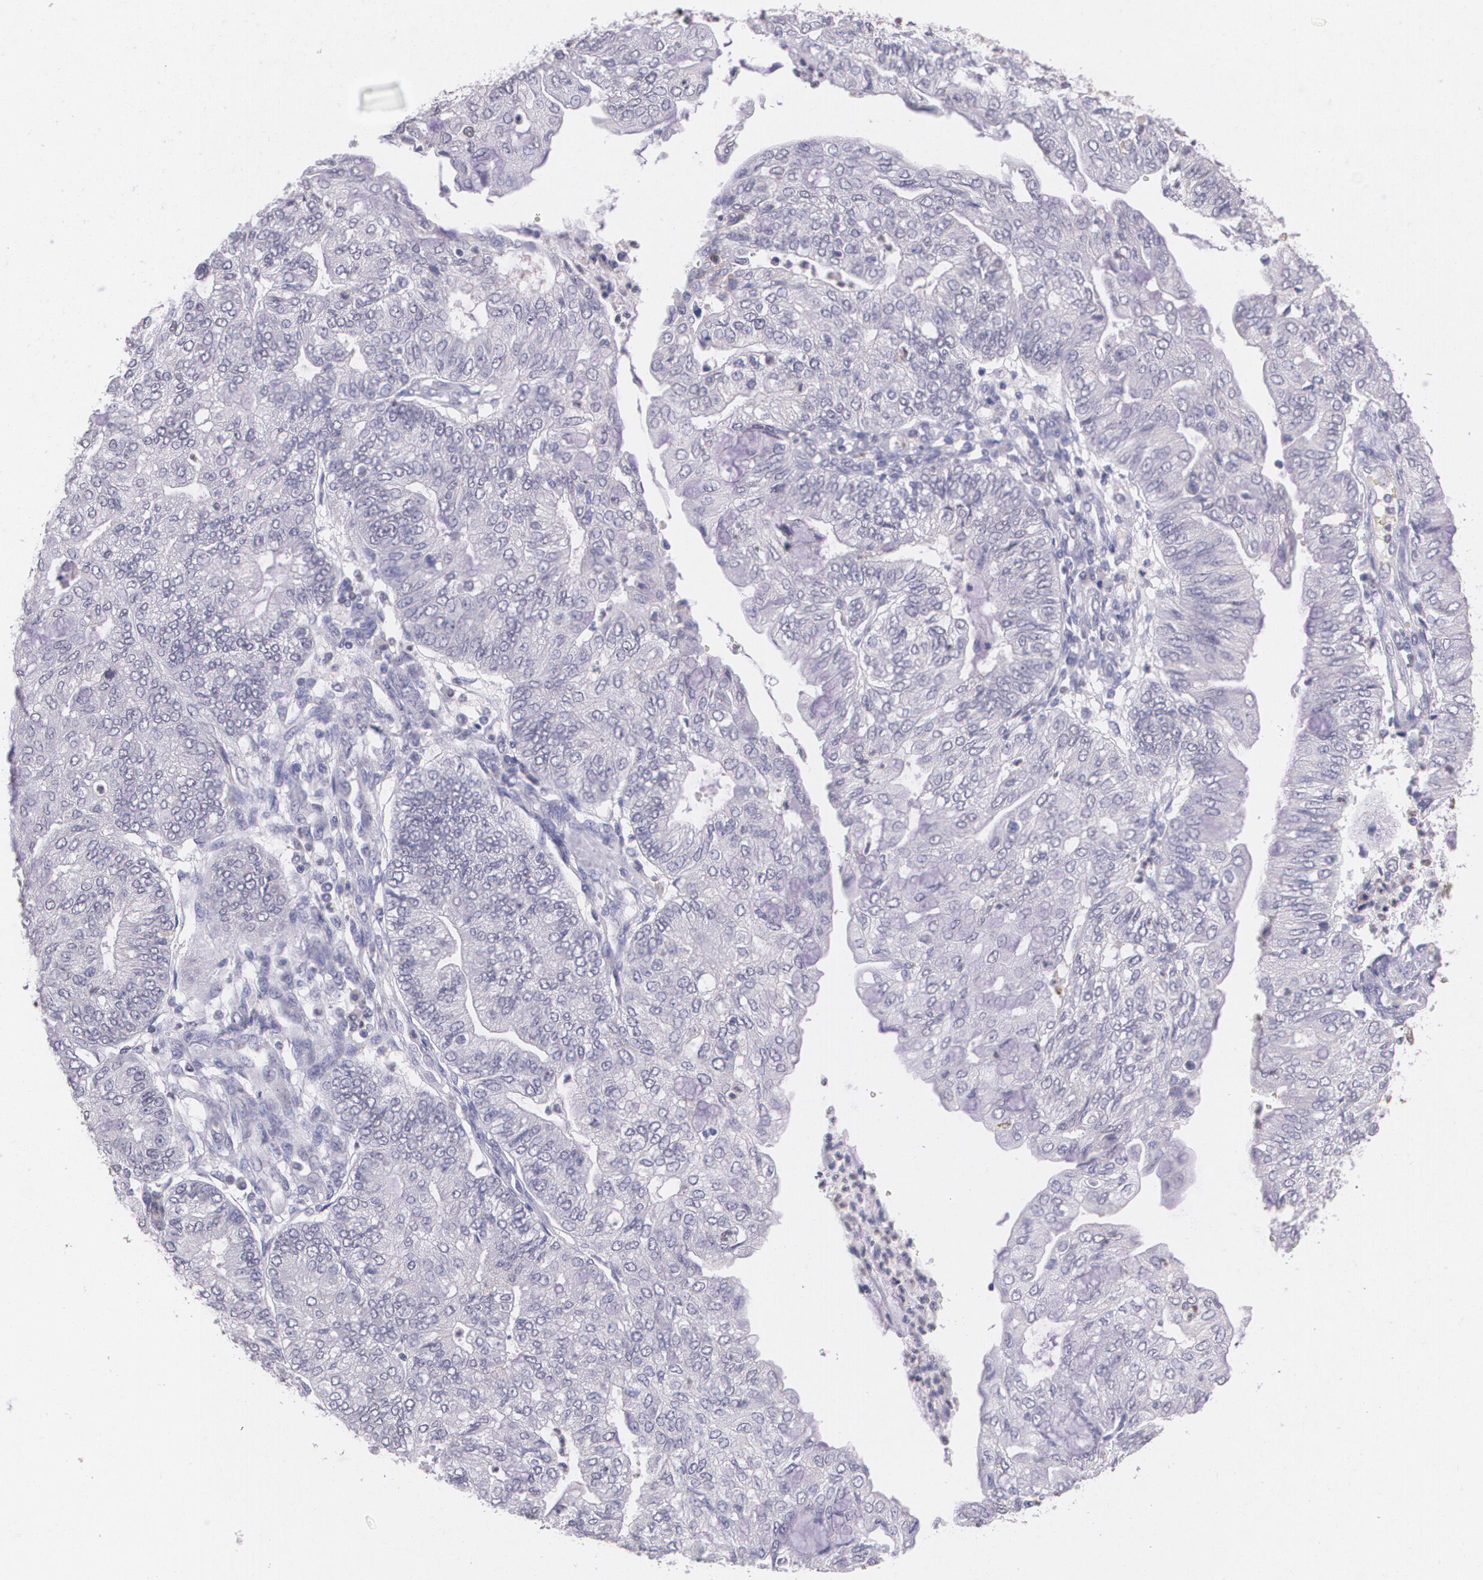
{"staining": {"intensity": "negative", "quantity": "none", "location": "none"}, "tissue": "endometrial cancer", "cell_type": "Tumor cells", "image_type": "cancer", "snomed": [{"axis": "morphology", "description": "Adenocarcinoma, NOS"}, {"axis": "topography", "description": "Endometrium"}], "caption": "Immunohistochemistry of adenocarcinoma (endometrial) shows no positivity in tumor cells.", "gene": "RTN1", "patient": {"sex": "female", "age": 59}}